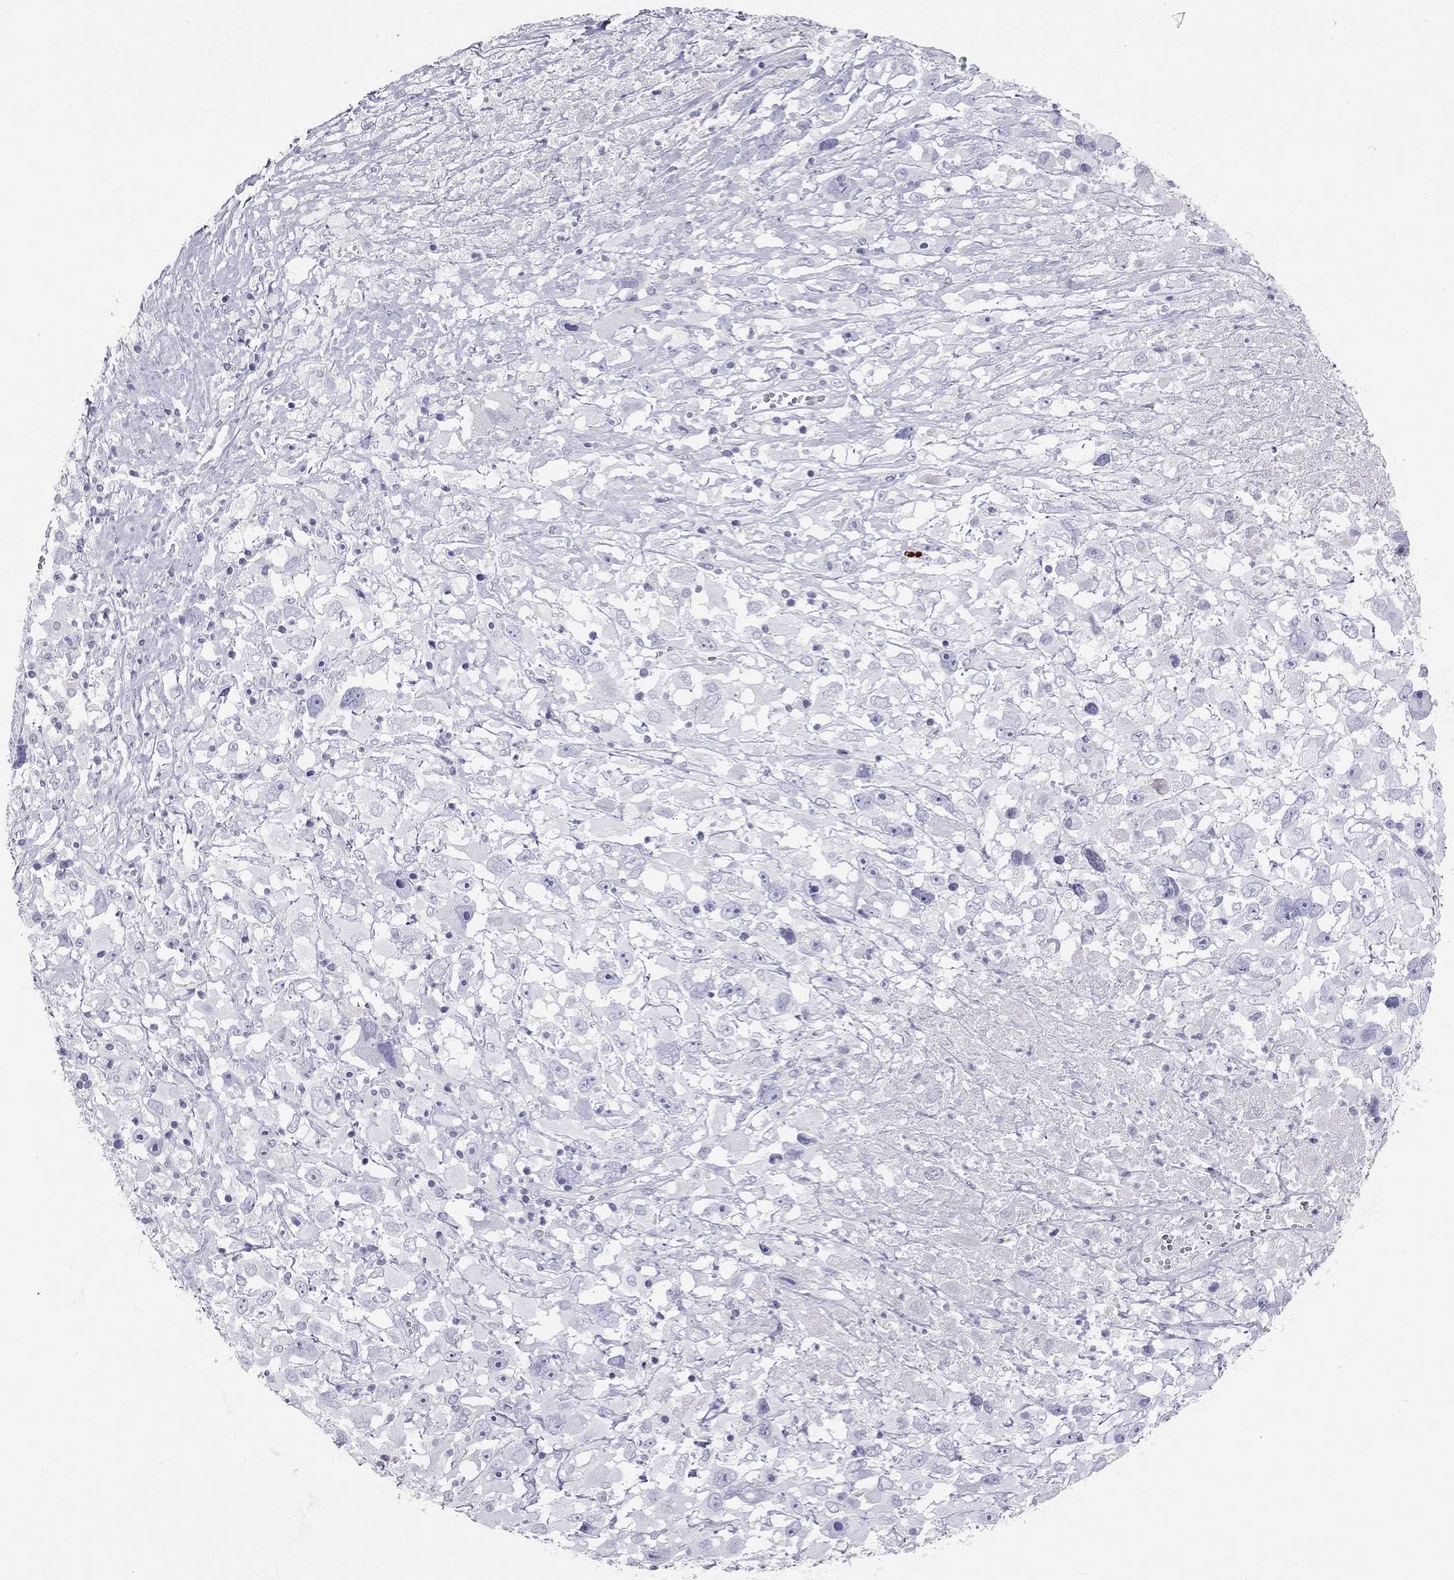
{"staining": {"intensity": "negative", "quantity": "none", "location": "none"}, "tissue": "melanoma", "cell_type": "Tumor cells", "image_type": "cancer", "snomed": [{"axis": "morphology", "description": "Malignant melanoma, Metastatic site"}, {"axis": "topography", "description": "Soft tissue"}], "caption": "Tumor cells are negative for protein expression in human melanoma. Brightfield microscopy of immunohistochemistry (IHC) stained with DAB (brown) and hematoxylin (blue), captured at high magnification.", "gene": "KLRG1", "patient": {"sex": "male", "age": 50}}